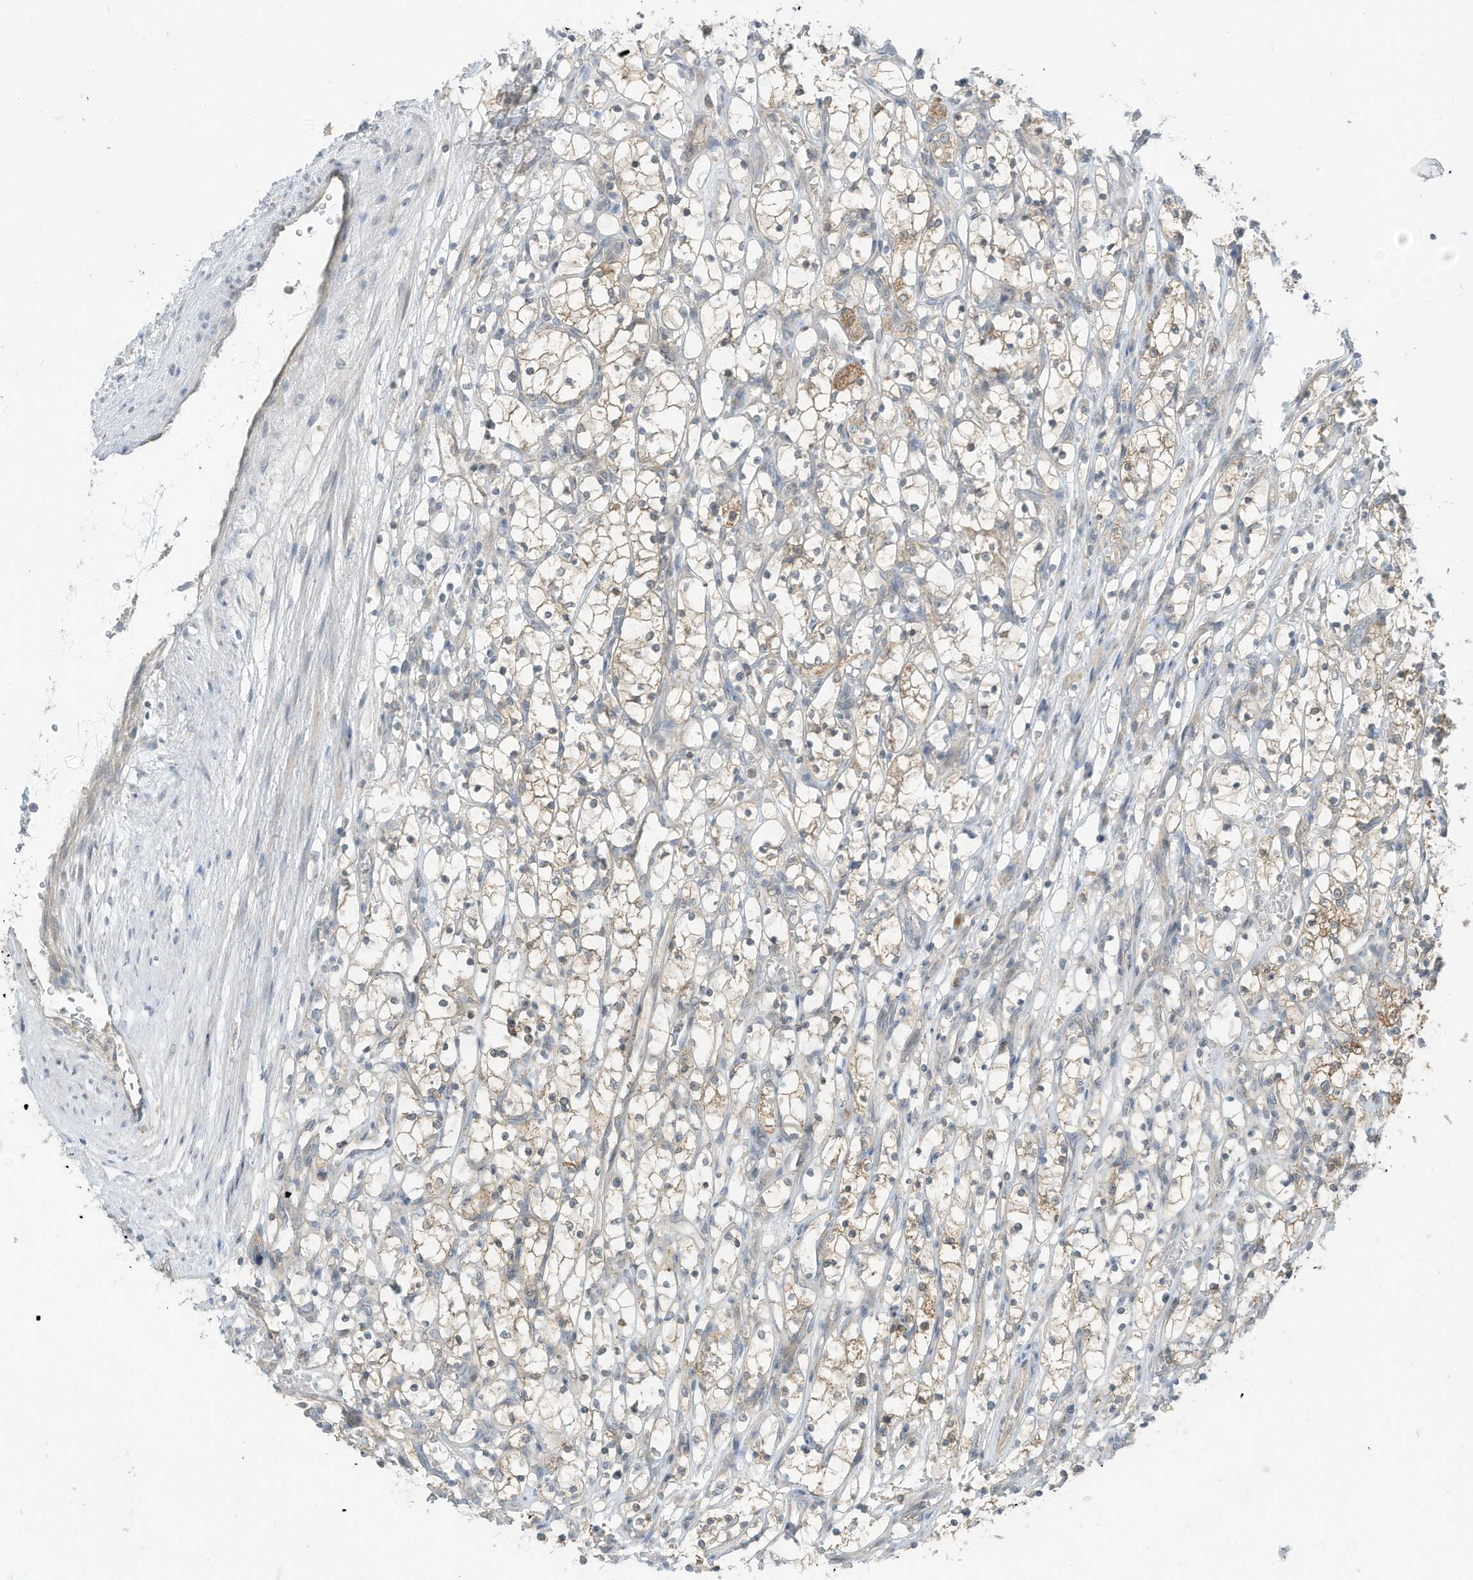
{"staining": {"intensity": "weak", "quantity": "25%-75%", "location": "cytoplasmic/membranous"}, "tissue": "renal cancer", "cell_type": "Tumor cells", "image_type": "cancer", "snomed": [{"axis": "morphology", "description": "Adenocarcinoma, NOS"}, {"axis": "topography", "description": "Kidney"}], "caption": "There is low levels of weak cytoplasmic/membranous positivity in tumor cells of adenocarcinoma (renal), as demonstrated by immunohistochemical staining (brown color).", "gene": "LRRN2", "patient": {"sex": "female", "age": 69}}